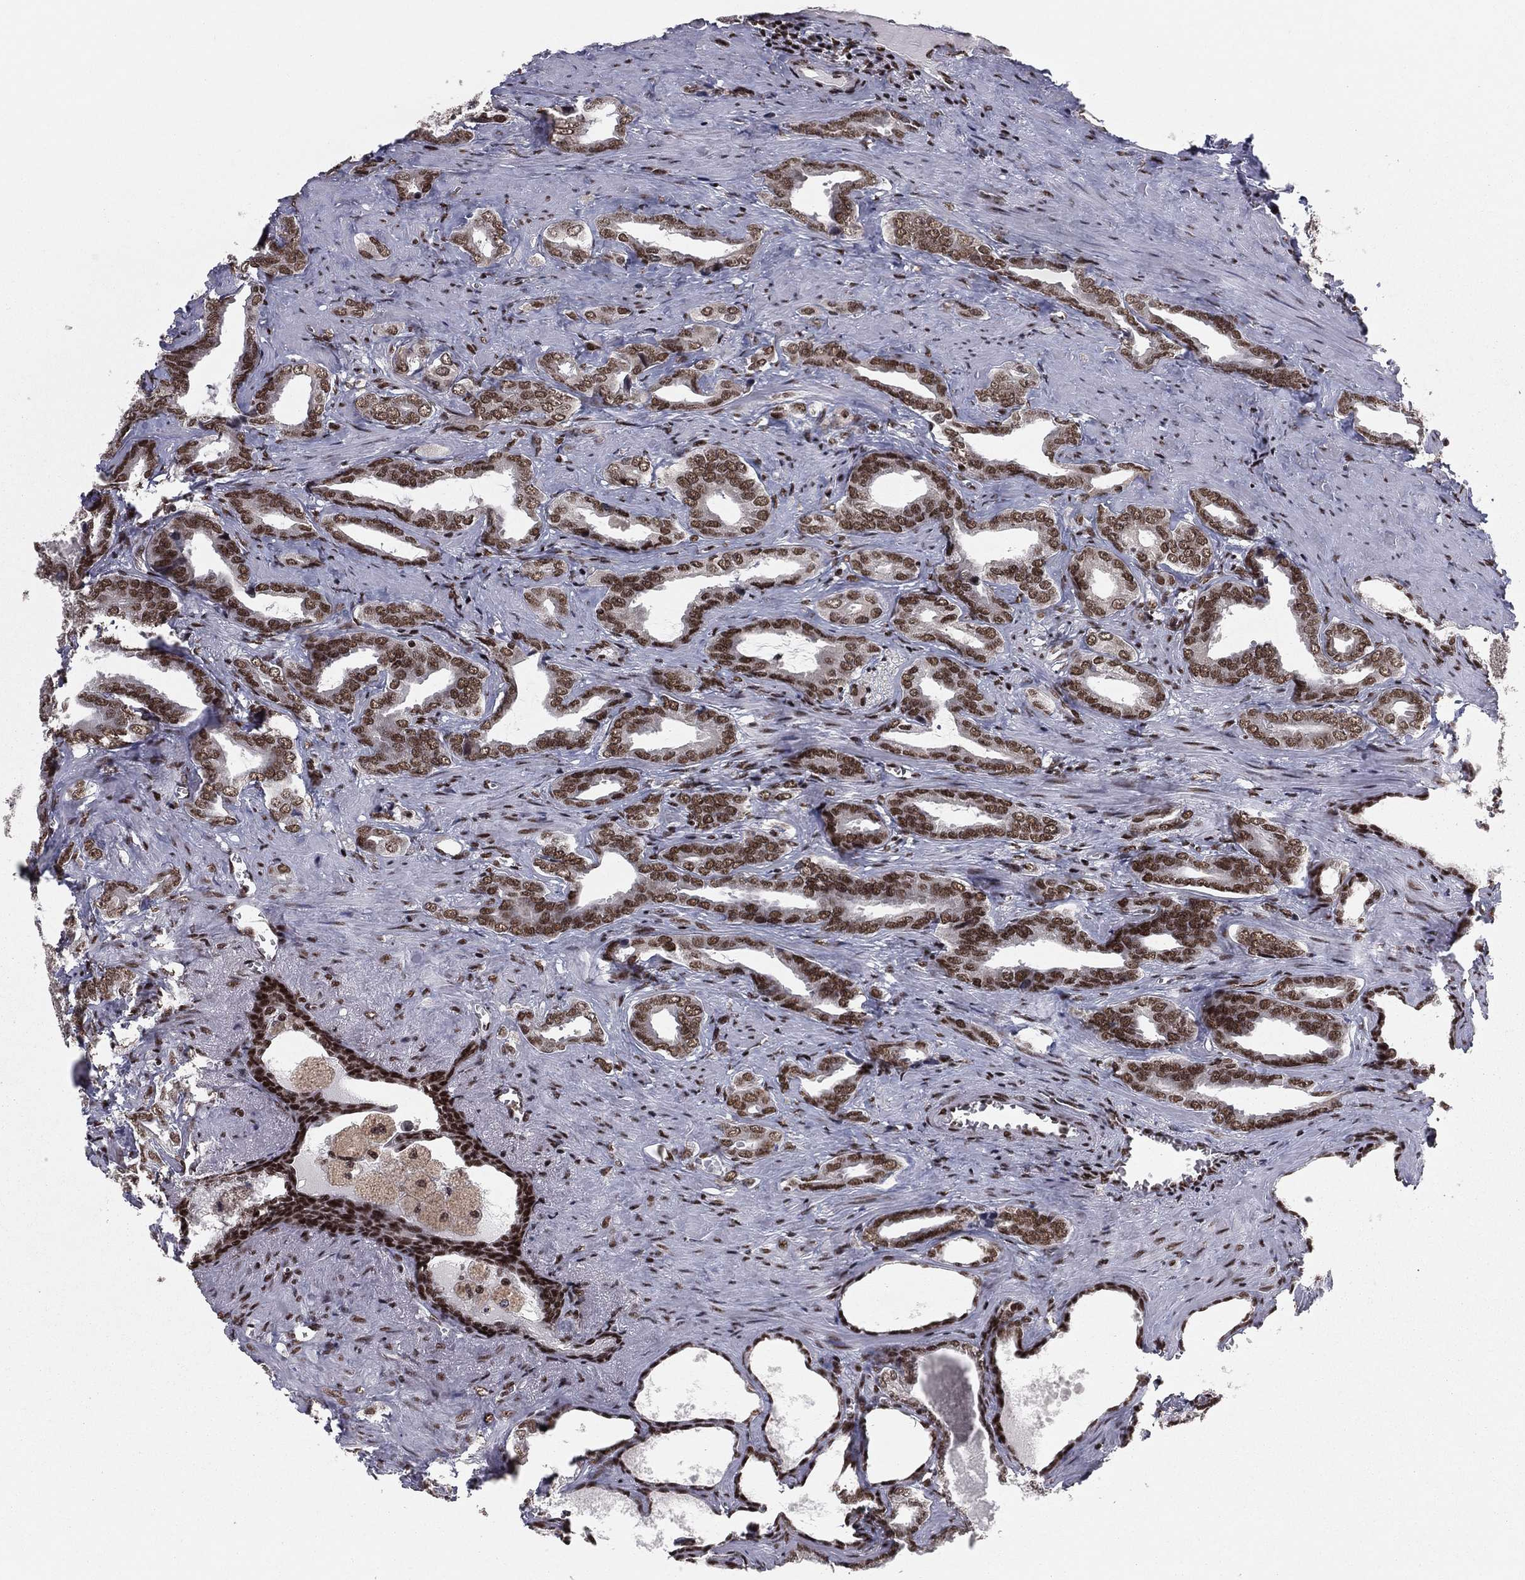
{"staining": {"intensity": "strong", "quantity": ">75%", "location": "nuclear"}, "tissue": "prostate cancer", "cell_type": "Tumor cells", "image_type": "cancer", "snomed": [{"axis": "morphology", "description": "Adenocarcinoma, NOS"}, {"axis": "topography", "description": "Prostate"}], "caption": "This micrograph demonstrates immunohistochemistry (IHC) staining of prostate cancer, with high strong nuclear expression in about >75% of tumor cells.", "gene": "NFYB", "patient": {"sex": "male", "age": 66}}